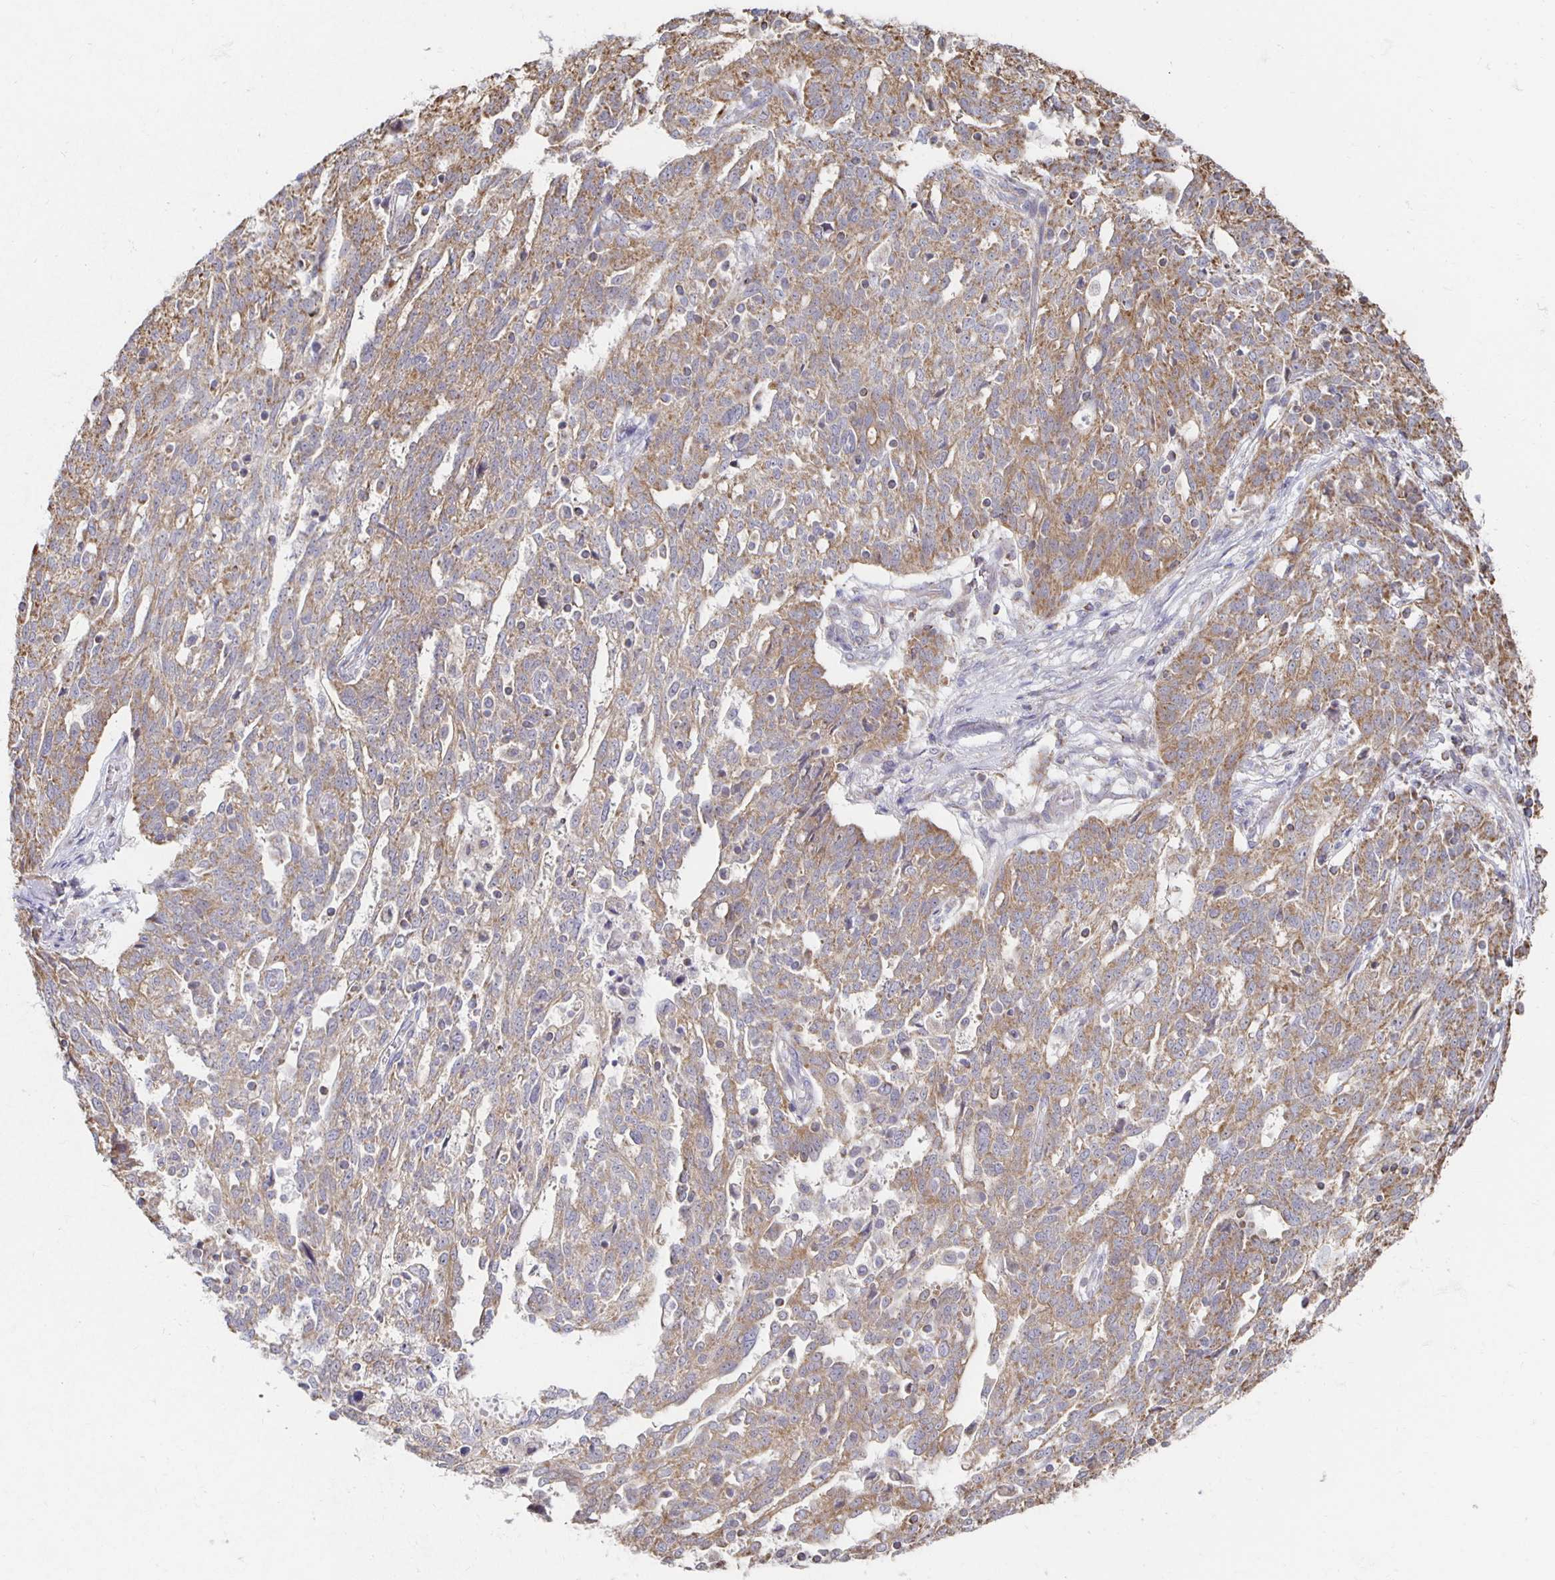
{"staining": {"intensity": "moderate", "quantity": ">75%", "location": "cytoplasmic/membranous"}, "tissue": "ovarian cancer", "cell_type": "Tumor cells", "image_type": "cancer", "snomed": [{"axis": "morphology", "description": "Cystadenocarcinoma, serous, NOS"}, {"axis": "topography", "description": "Ovary"}], "caption": "There is medium levels of moderate cytoplasmic/membranous expression in tumor cells of ovarian cancer (serous cystadenocarcinoma), as demonstrated by immunohistochemical staining (brown color).", "gene": "NKX2-8", "patient": {"sex": "female", "age": 67}}